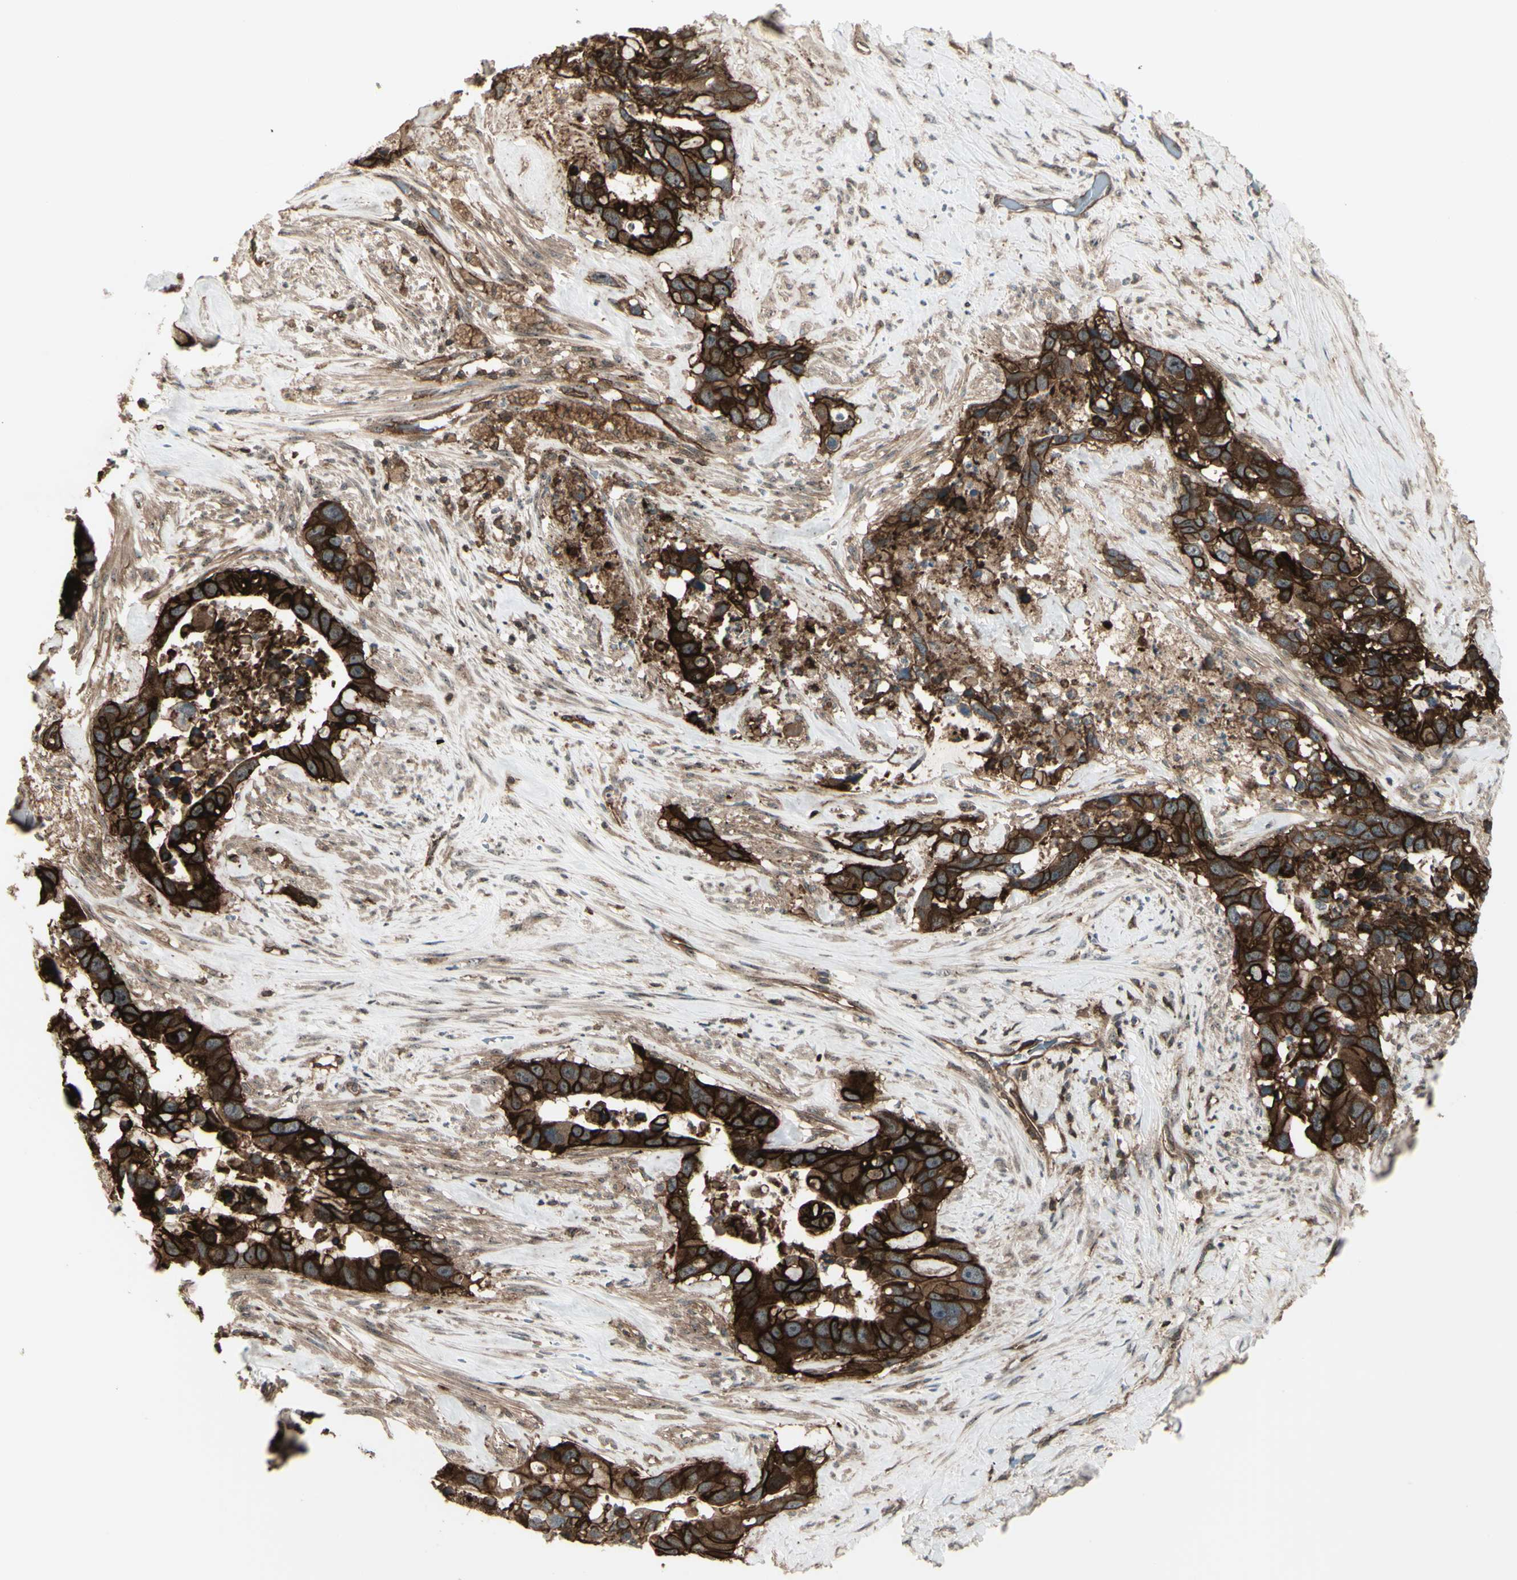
{"staining": {"intensity": "strong", "quantity": ">75%", "location": "cytoplasmic/membranous"}, "tissue": "liver cancer", "cell_type": "Tumor cells", "image_type": "cancer", "snomed": [{"axis": "morphology", "description": "Cholangiocarcinoma"}, {"axis": "topography", "description": "Liver"}], "caption": "Tumor cells demonstrate high levels of strong cytoplasmic/membranous positivity in about >75% of cells in human cholangiocarcinoma (liver). Nuclei are stained in blue.", "gene": "FXYD5", "patient": {"sex": "female", "age": 65}}